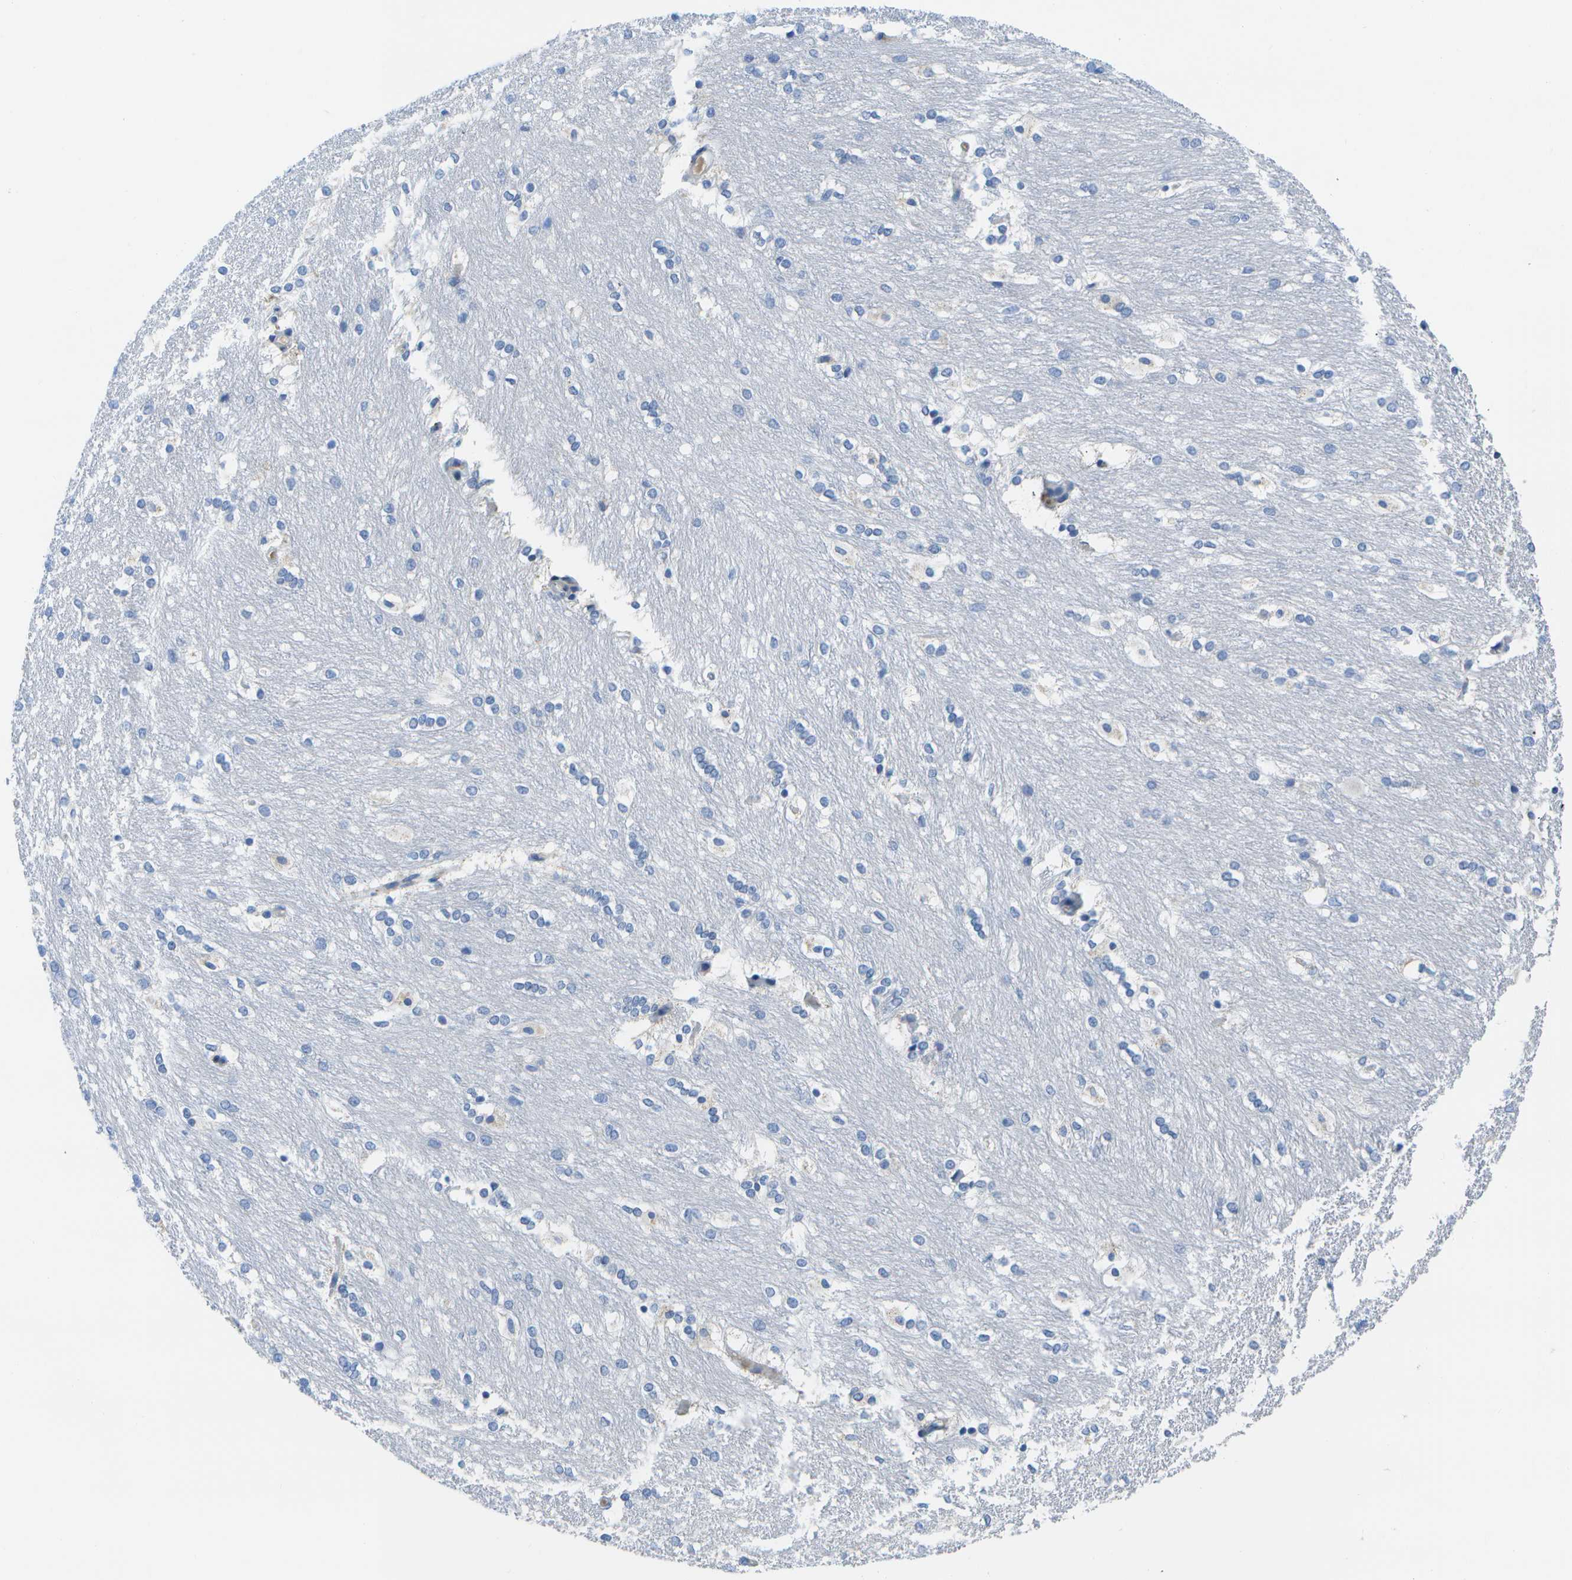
{"staining": {"intensity": "negative", "quantity": "none", "location": "none"}, "tissue": "caudate", "cell_type": "Glial cells", "image_type": "normal", "snomed": [{"axis": "morphology", "description": "Normal tissue, NOS"}, {"axis": "topography", "description": "Lateral ventricle wall"}], "caption": "A high-resolution histopathology image shows immunohistochemistry (IHC) staining of unremarkable caudate, which demonstrates no significant expression in glial cells. Brightfield microscopy of immunohistochemistry (IHC) stained with DAB (brown) and hematoxylin (blue), captured at high magnification.", "gene": "MS4A1", "patient": {"sex": "female", "age": 19}}